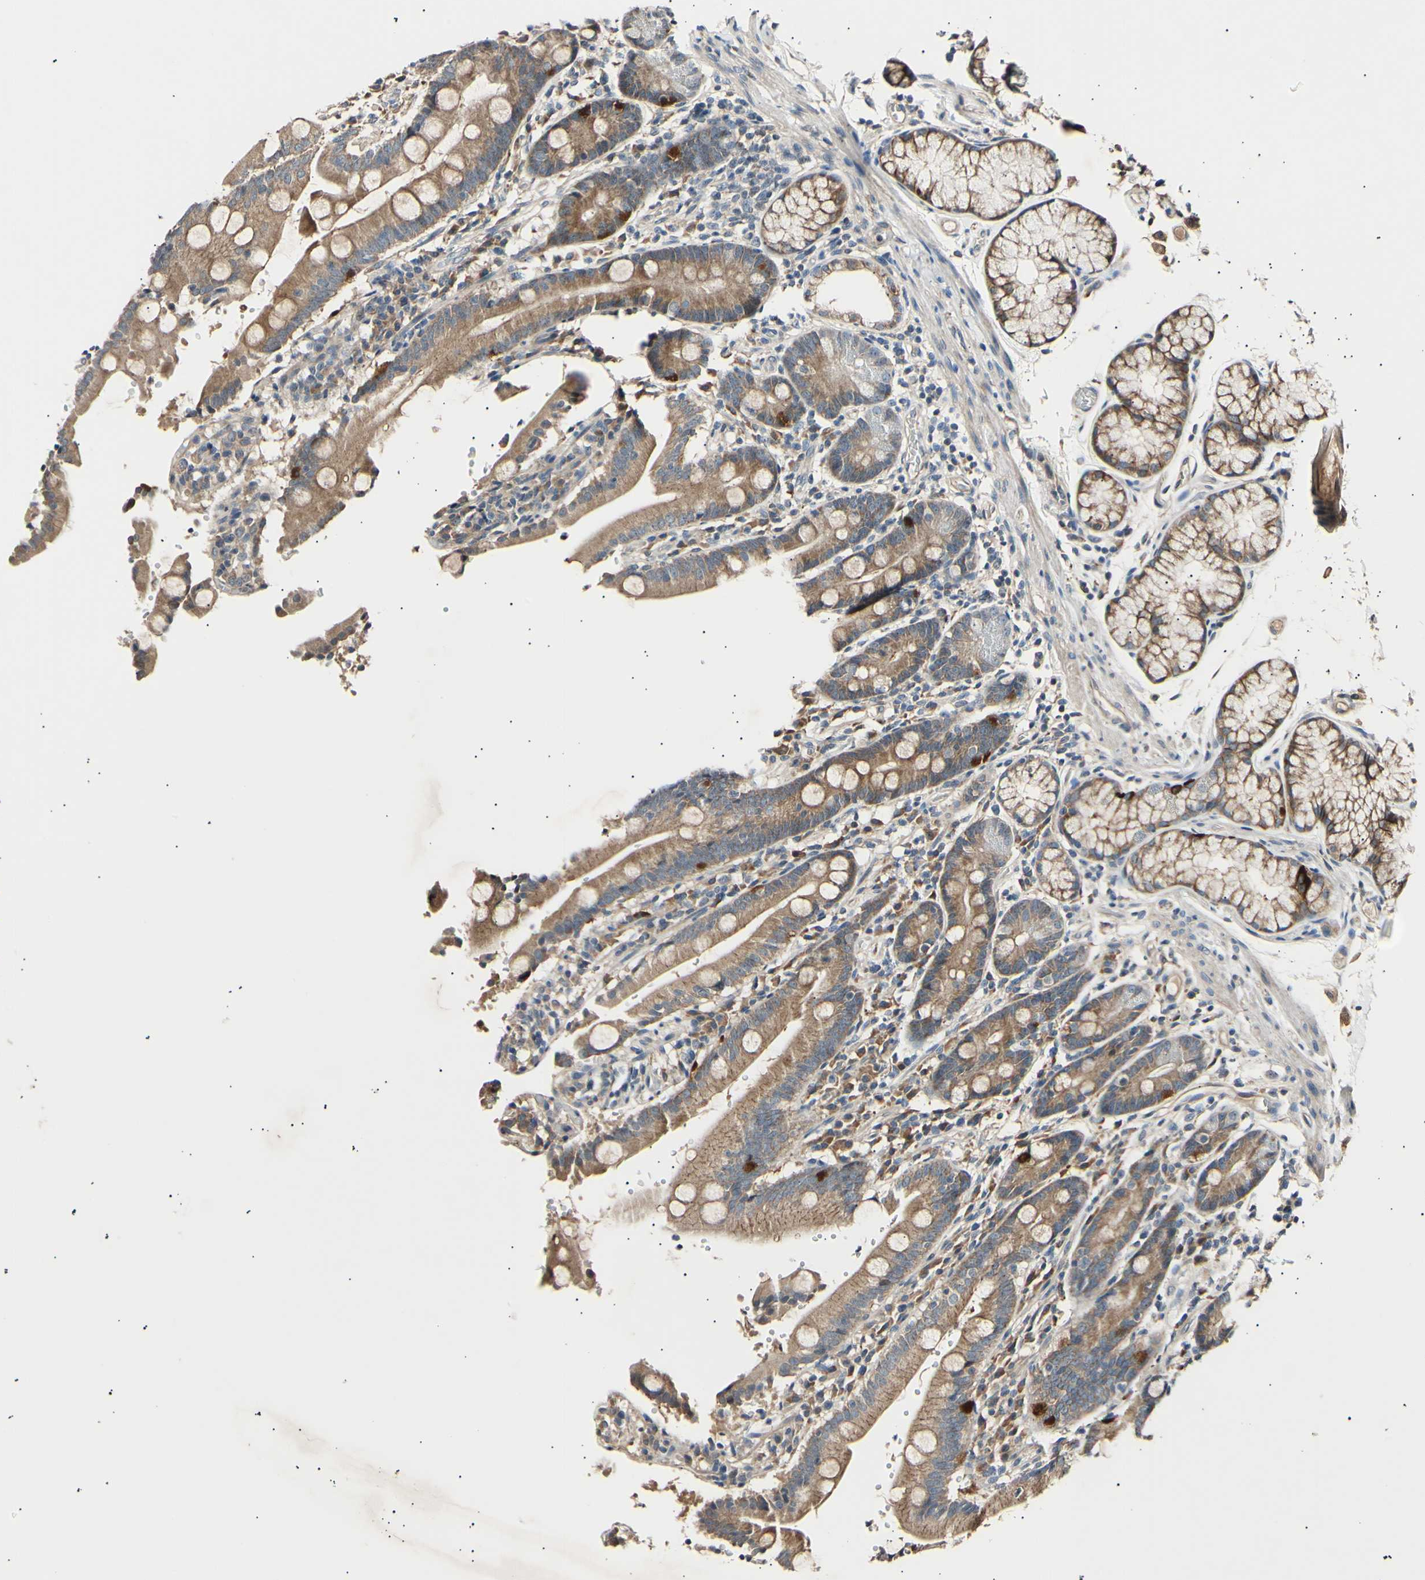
{"staining": {"intensity": "moderate", "quantity": ">75%", "location": "cytoplasmic/membranous"}, "tissue": "duodenum", "cell_type": "Glandular cells", "image_type": "normal", "snomed": [{"axis": "morphology", "description": "Normal tissue, NOS"}, {"axis": "topography", "description": "Small intestine, NOS"}], "caption": "The photomicrograph exhibits immunohistochemical staining of unremarkable duodenum. There is moderate cytoplasmic/membranous expression is seen in approximately >75% of glandular cells.", "gene": "ITGA6", "patient": {"sex": "female", "age": 71}}